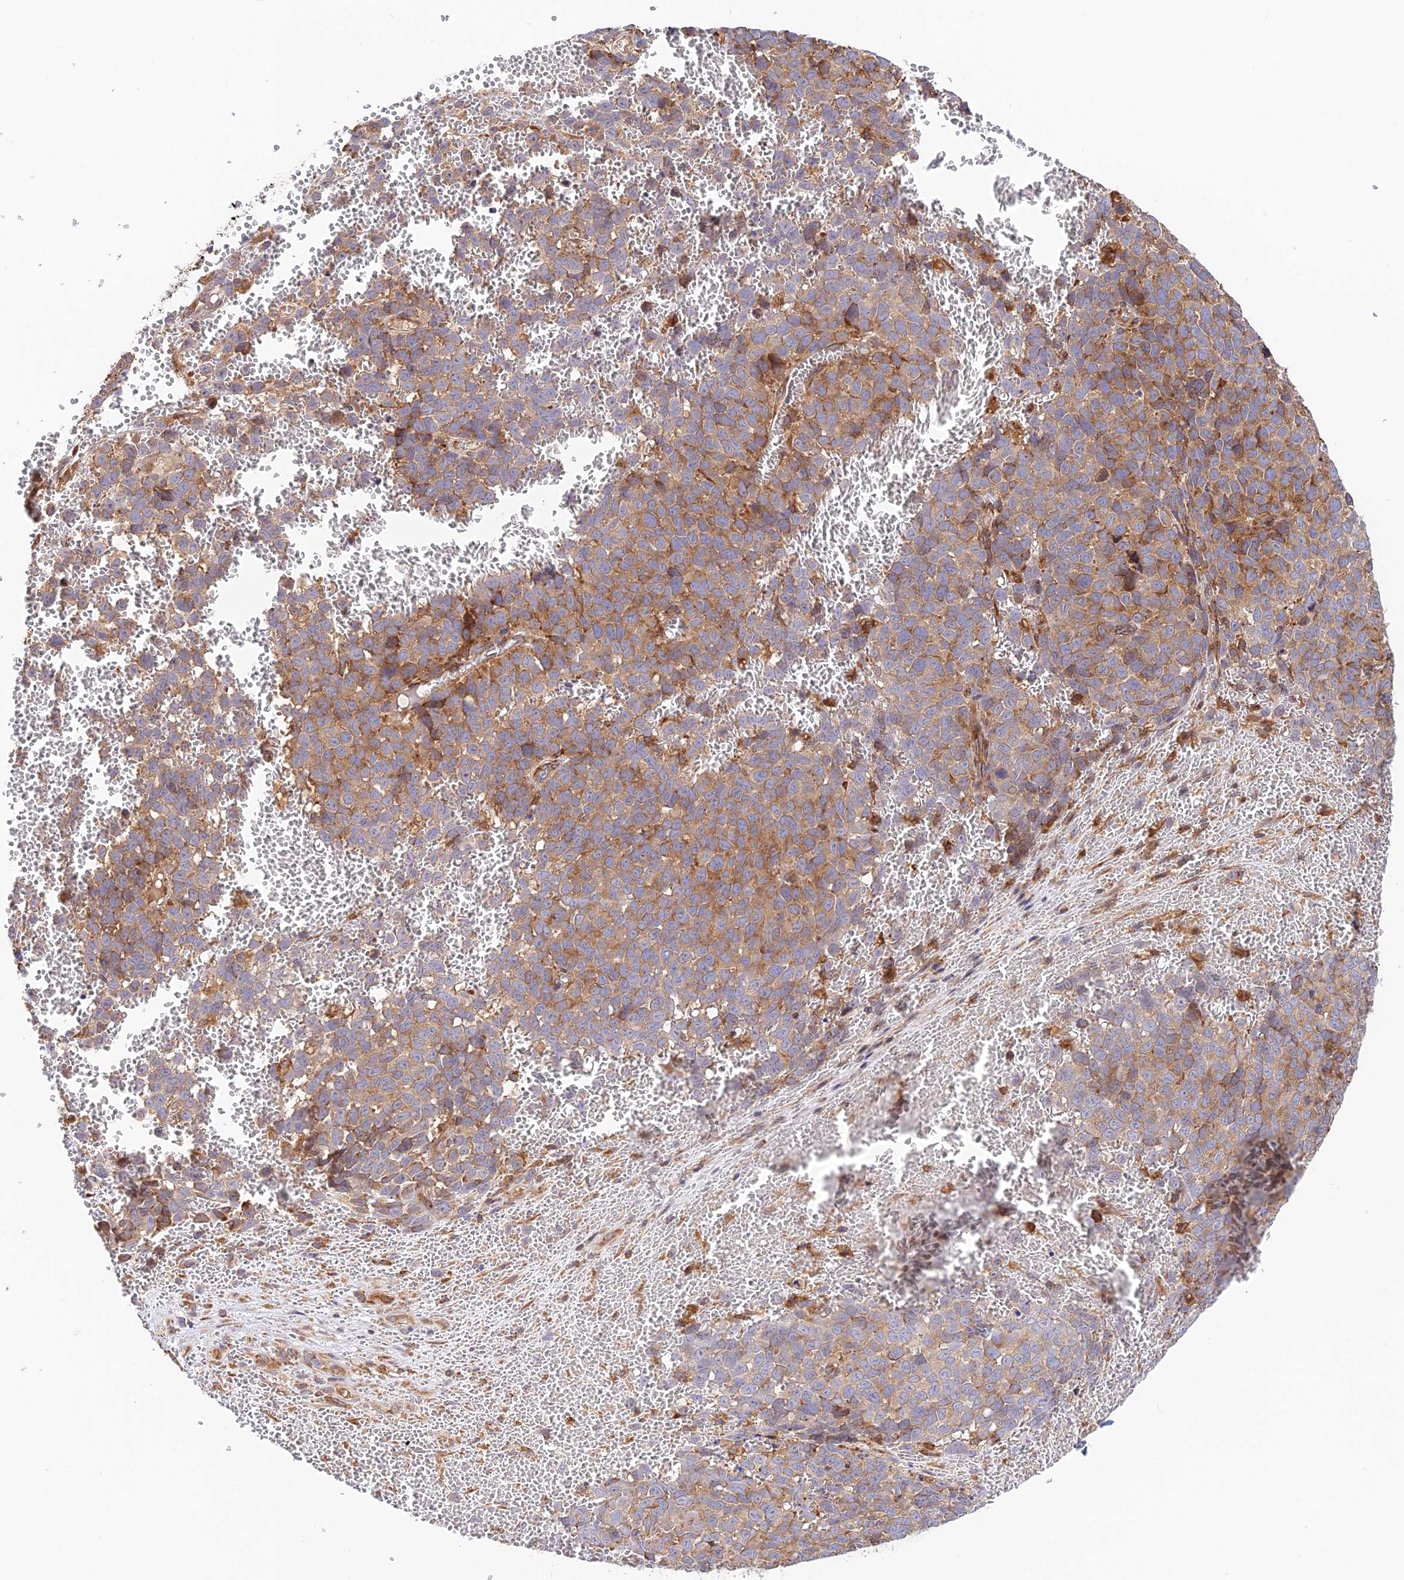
{"staining": {"intensity": "moderate", "quantity": ">75%", "location": "cytoplasmic/membranous"}, "tissue": "melanoma", "cell_type": "Tumor cells", "image_type": "cancer", "snomed": [{"axis": "morphology", "description": "Malignant melanoma, NOS"}, {"axis": "topography", "description": "Nose, NOS"}], "caption": "Melanoma stained for a protein exhibits moderate cytoplasmic/membranous positivity in tumor cells.", "gene": "RPL5", "patient": {"sex": "female", "age": 48}}